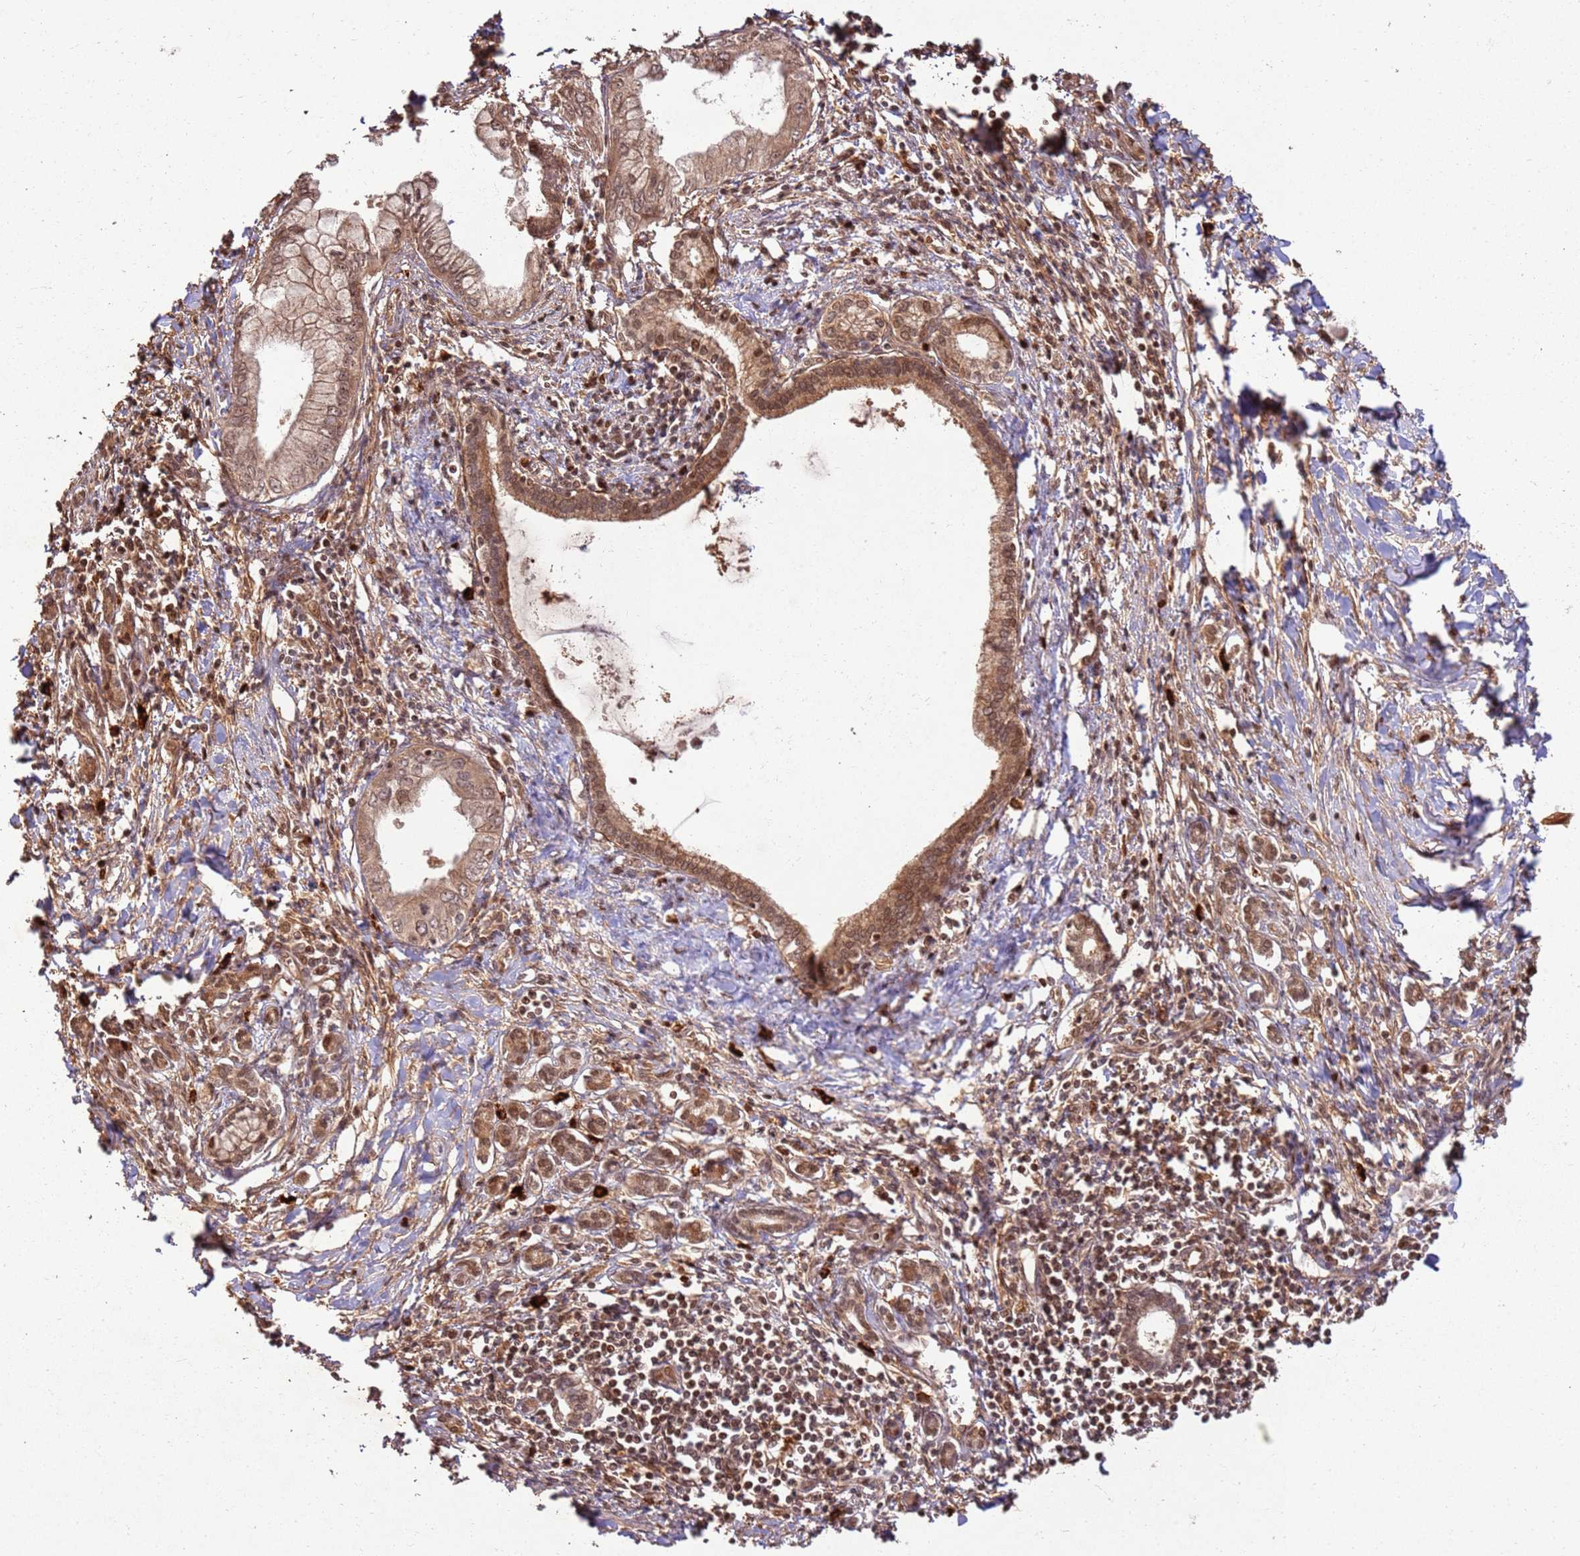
{"staining": {"intensity": "moderate", "quantity": ">75%", "location": "cytoplasmic/membranous,nuclear"}, "tissue": "pancreatic cancer", "cell_type": "Tumor cells", "image_type": "cancer", "snomed": [{"axis": "morphology", "description": "Adenocarcinoma, NOS"}, {"axis": "topography", "description": "Pancreas"}], "caption": "Moderate cytoplasmic/membranous and nuclear protein positivity is seen in about >75% of tumor cells in pancreatic adenocarcinoma. (DAB IHC with brightfield microscopy, high magnification).", "gene": "TBC1D13", "patient": {"sex": "male", "age": 48}}